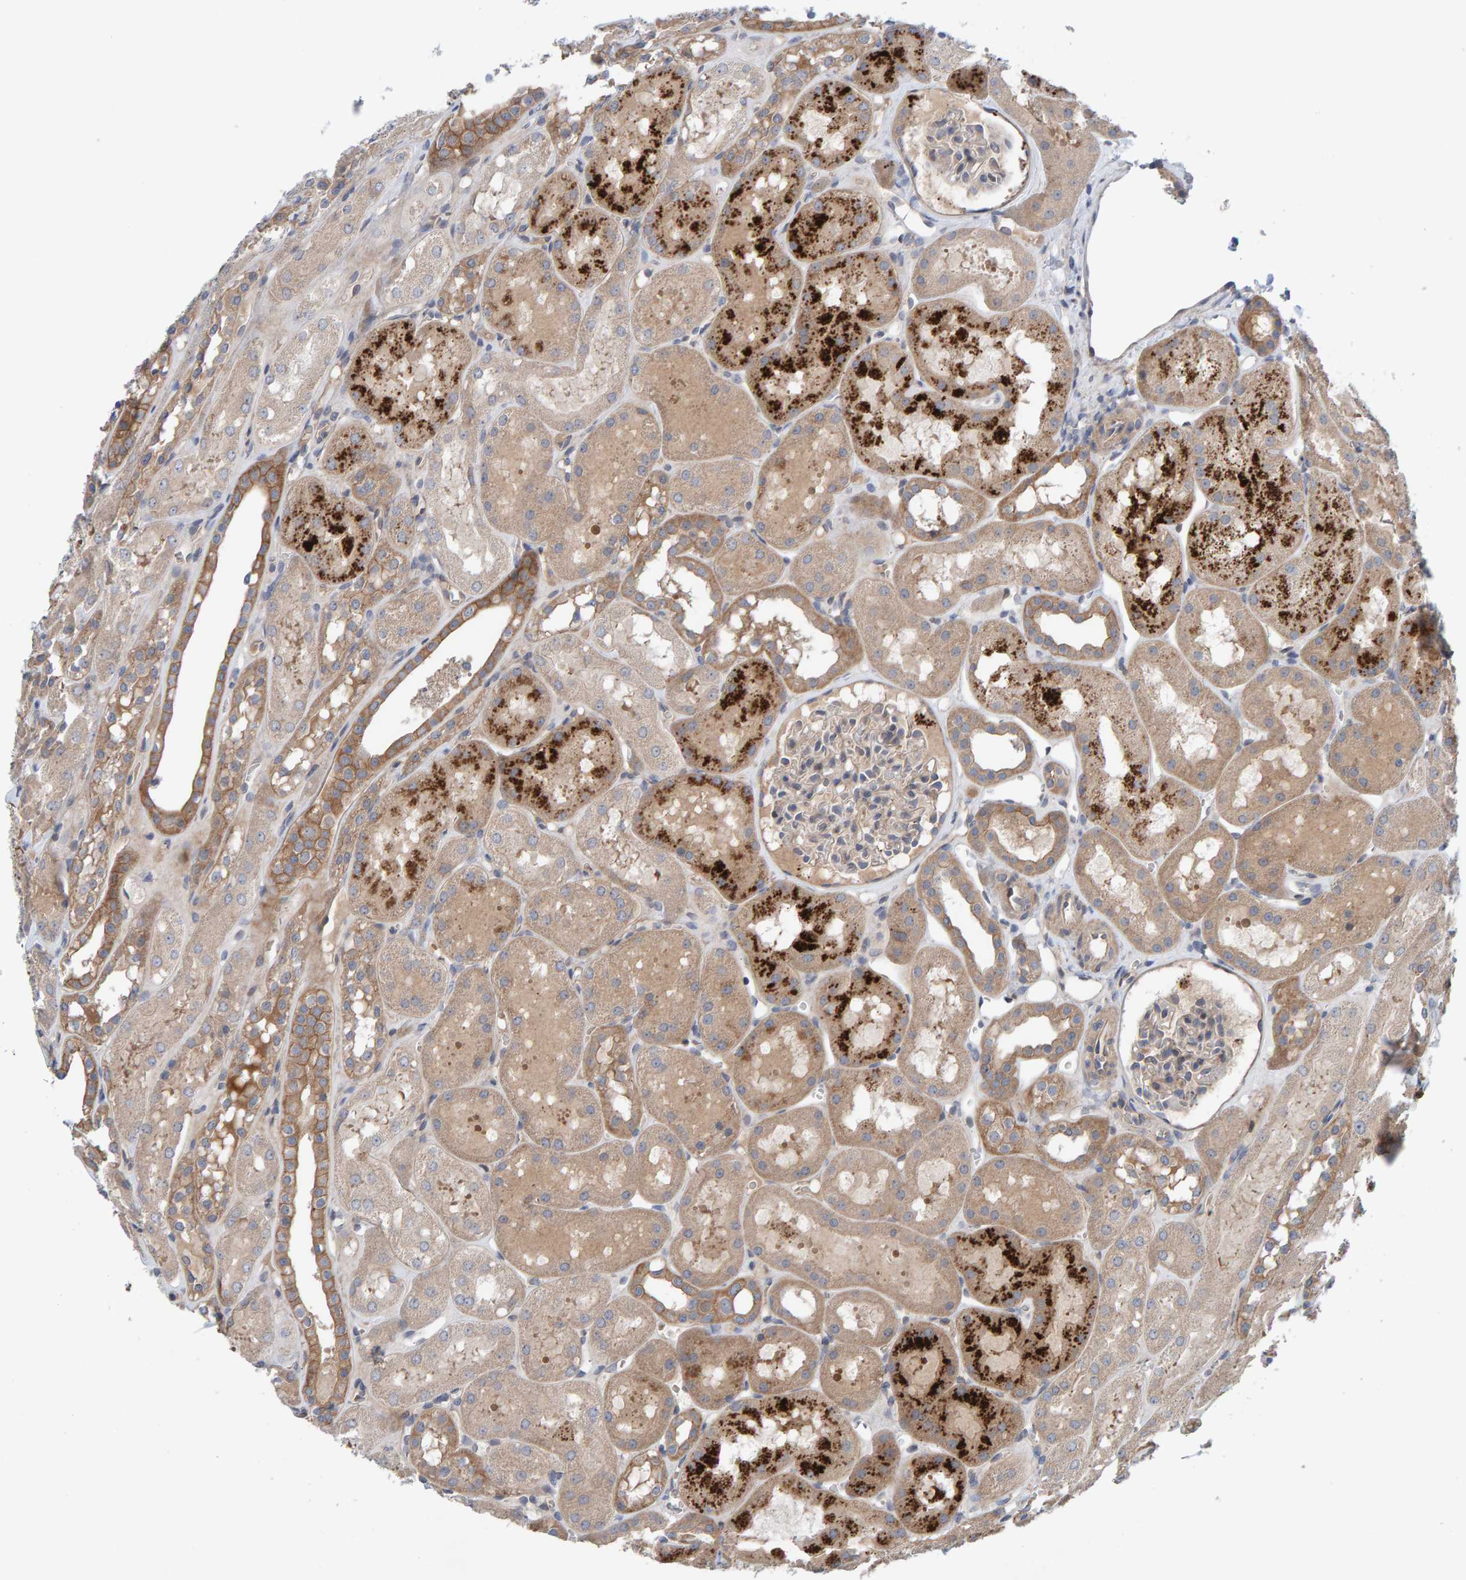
{"staining": {"intensity": "weak", "quantity": "25%-75%", "location": "cytoplasmic/membranous"}, "tissue": "kidney", "cell_type": "Cells in glomeruli", "image_type": "normal", "snomed": [{"axis": "morphology", "description": "Normal tissue, NOS"}, {"axis": "topography", "description": "Kidney"}, {"axis": "topography", "description": "Urinary bladder"}], "caption": "Protein positivity by immunohistochemistry (IHC) demonstrates weak cytoplasmic/membranous expression in approximately 25%-75% of cells in glomeruli in unremarkable kidney. (DAB IHC, brown staining for protein, blue staining for nuclei).", "gene": "LRSAM1", "patient": {"sex": "male", "age": 16}}